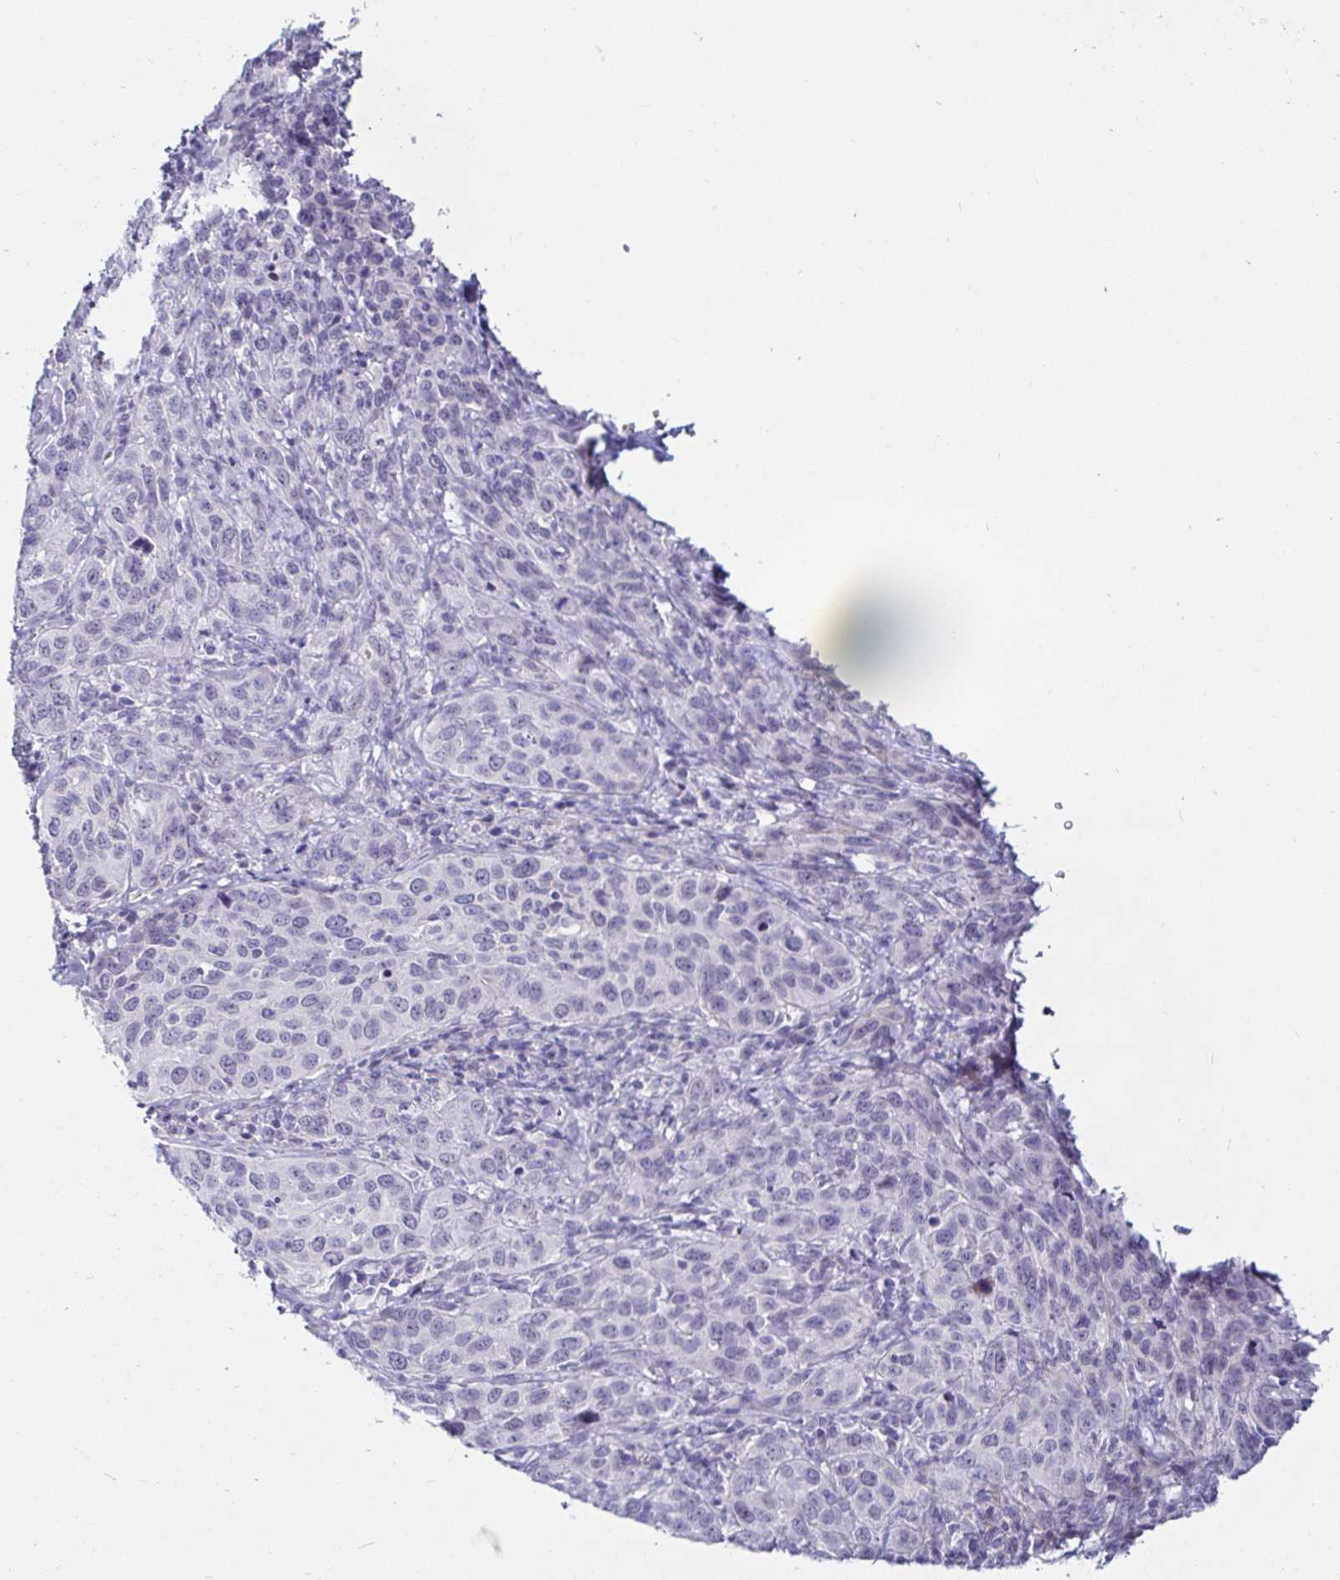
{"staining": {"intensity": "negative", "quantity": "none", "location": "none"}, "tissue": "cervical cancer", "cell_type": "Tumor cells", "image_type": "cancer", "snomed": [{"axis": "morphology", "description": "Squamous cell carcinoma, NOS"}, {"axis": "topography", "description": "Cervix"}], "caption": "Cervical cancer stained for a protein using immunohistochemistry shows no positivity tumor cells.", "gene": "OR10K1", "patient": {"sex": "female", "age": 51}}